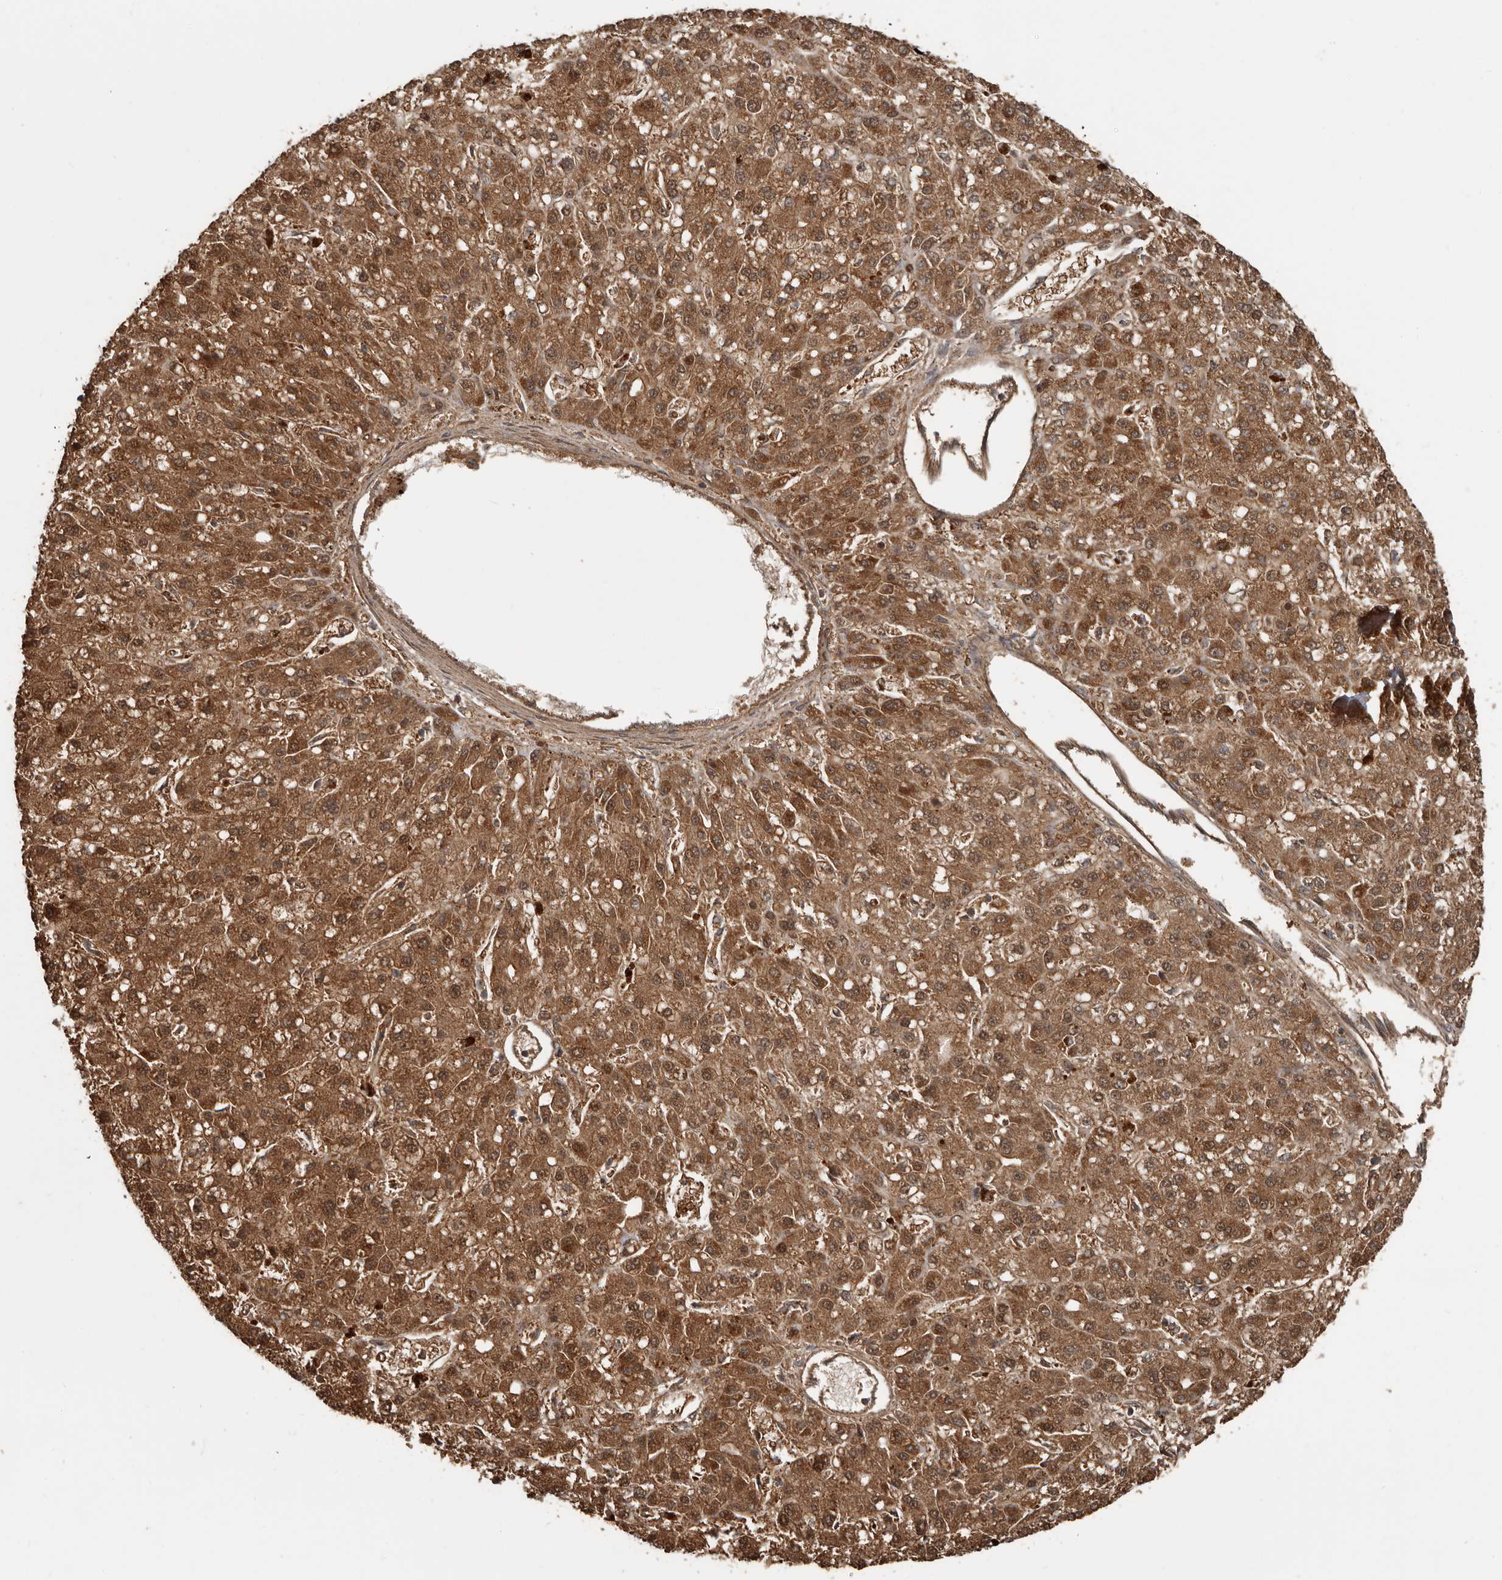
{"staining": {"intensity": "moderate", "quantity": ">75%", "location": "cytoplasmic/membranous,nuclear"}, "tissue": "liver cancer", "cell_type": "Tumor cells", "image_type": "cancer", "snomed": [{"axis": "morphology", "description": "Carcinoma, Hepatocellular, NOS"}, {"axis": "topography", "description": "Liver"}], "caption": "This histopathology image reveals immunohistochemistry (IHC) staining of liver hepatocellular carcinoma, with medium moderate cytoplasmic/membranous and nuclear expression in about >75% of tumor cells.", "gene": "EXOC3L1", "patient": {"sex": "male", "age": 67}}